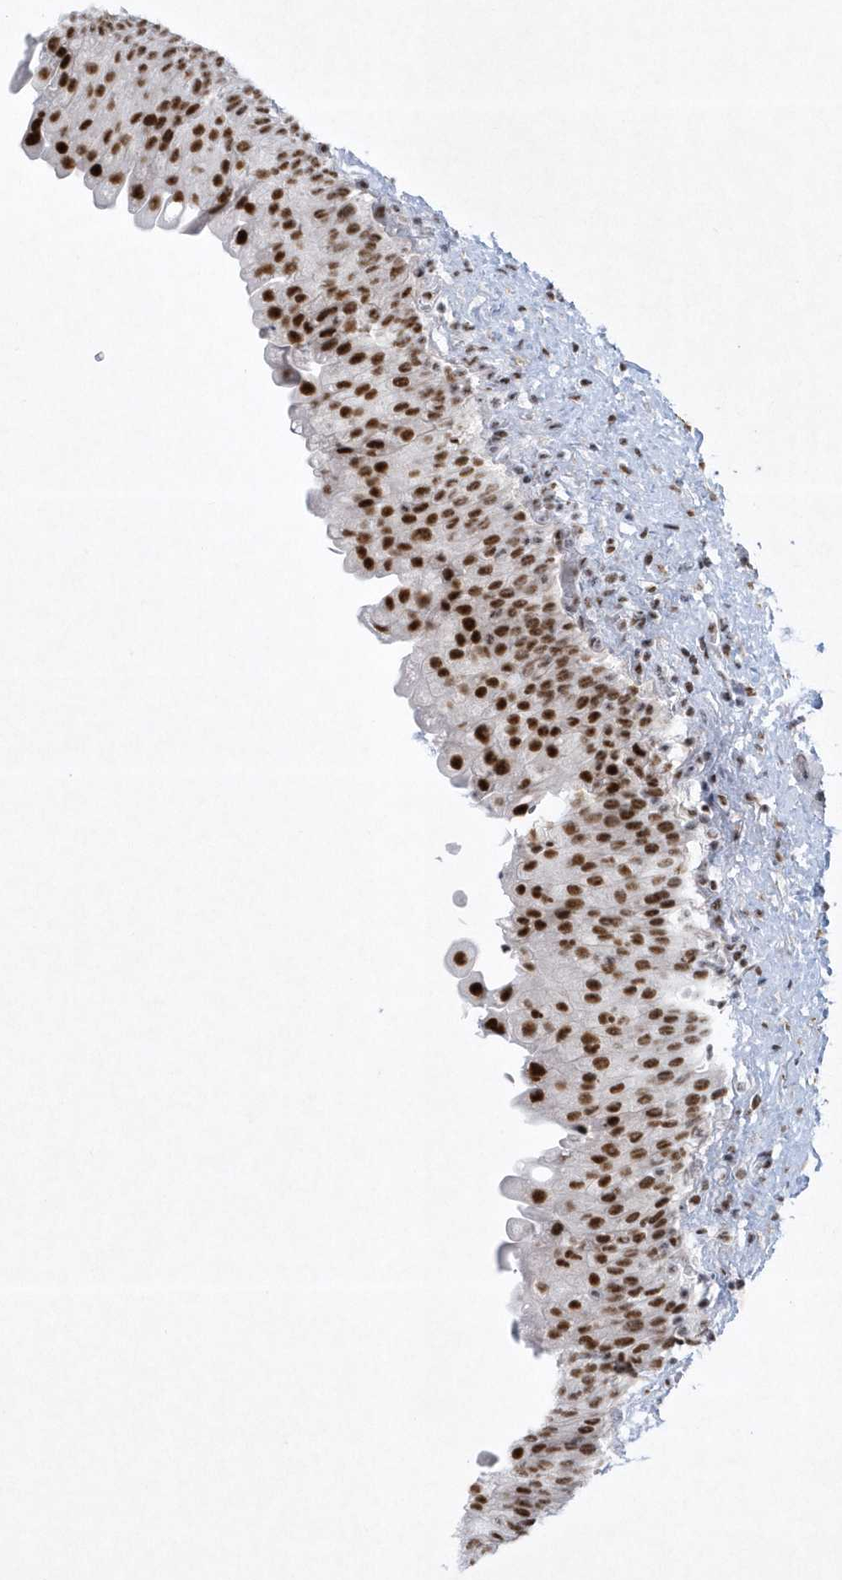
{"staining": {"intensity": "strong", "quantity": ">75%", "location": "nuclear"}, "tissue": "urinary bladder", "cell_type": "Urothelial cells", "image_type": "normal", "snomed": [{"axis": "morphology", "description": "Normal tissue, NOS"}, {"axis": "topography", "description": "Urinary bladder"}], "caption": "This is a photomicrograph of immunohistochemistry (IHC) staining of benign urinary bladder, which shows strong positivity in the nuclear of urothelial cells.", "gene": "DCLRE1A", "patient": {"sex": "female", "age": 27}}